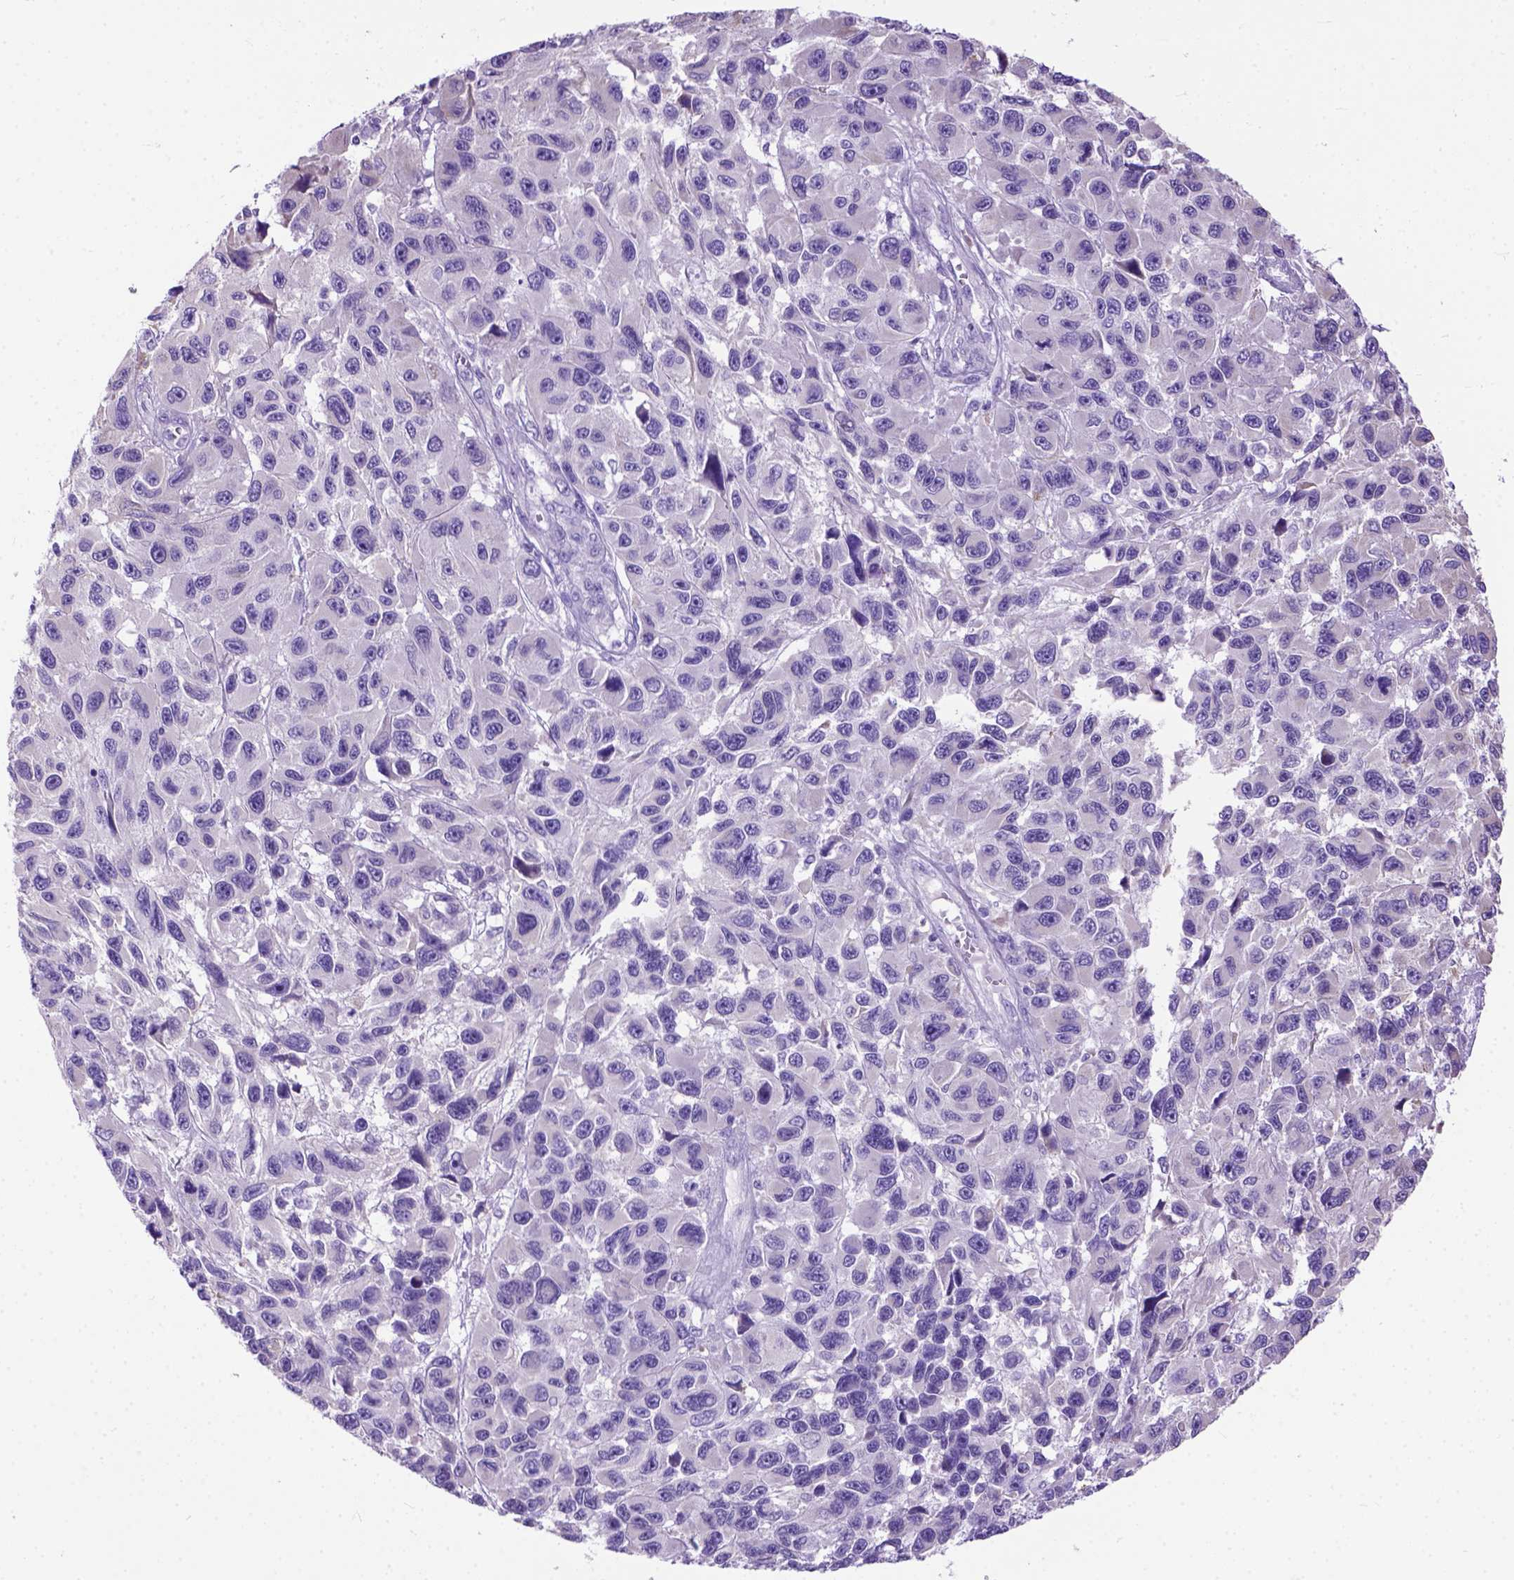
{"staining": {"intensity": "negative", "quantity": "none", "location": "none"}, "tissue": "melanoma", "cell_type": "Tumor cells", "image_type": "cancer", "snomed": [{"axis": "morphology", "description": "Malignant melanoma, NOS"}, {"axis": "topography", "description": "Skin"}], "caption": "This is an IHC histopathology image of melanoma. There is no staining in tumor cells.", "gene": "ODAD3", "patient": {"sex": "male", "age": 53}}